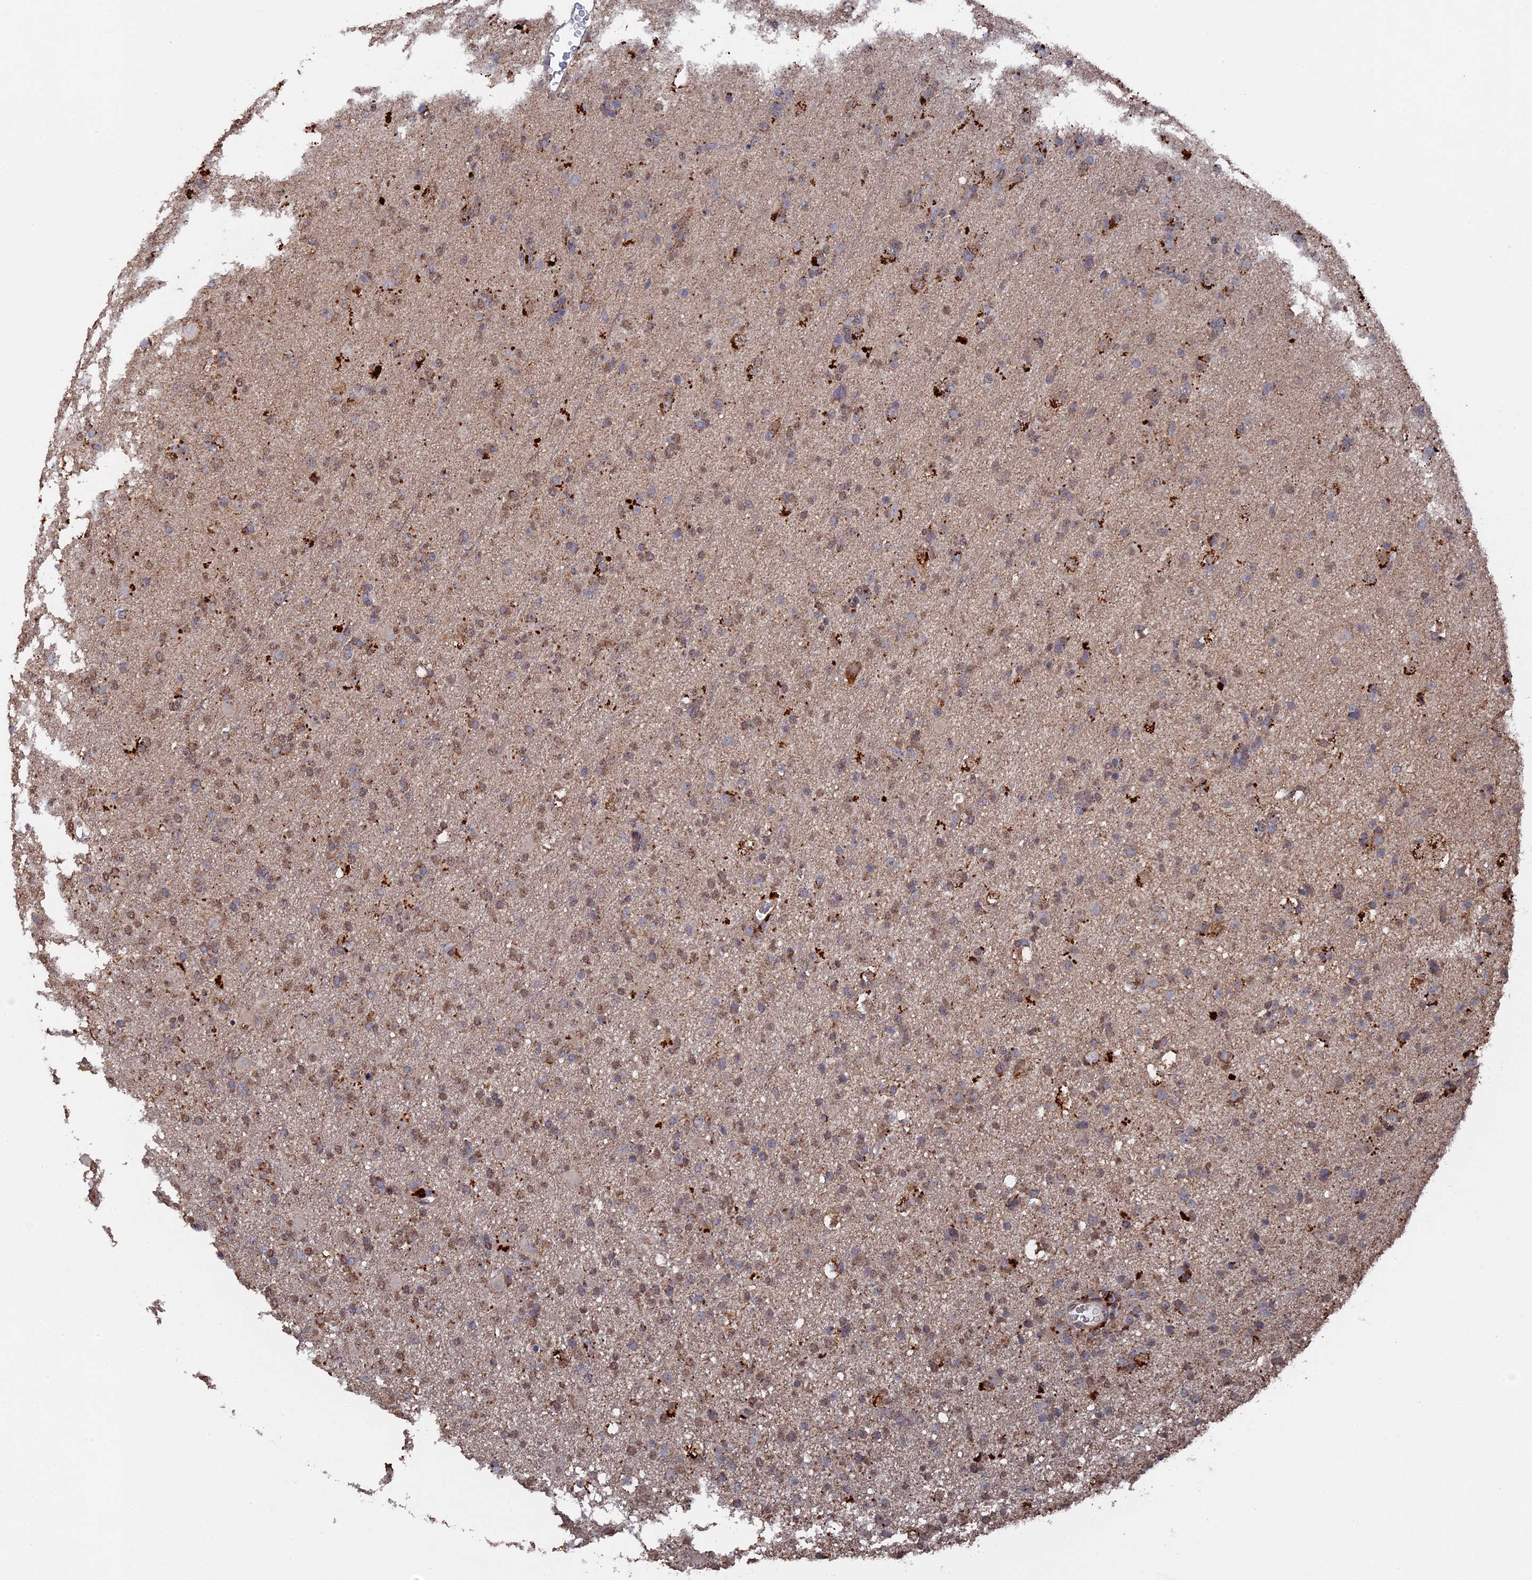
{"staining": {"intensity": "moderate", "quantity": "25%-75%", "location": "cytoplasmic/membranous,nuclear"}, "tissue": "glioma", "cell_type": "Tumor cells", "image_type": "cancer", "snomed": [{"axis": "morphology", "description": "Glioma, malignant, Low grade"}, {"axis": "topography", "description": "Brain"}], "caption": "Protein staining by IHC displays moderate cytoplasmic/membranous and nuclear expression in about 25%-75% of tumor cells in malignant glioma (low-grade).", "gene": "SMG9", "patient": {"sex": "male", "age": 65}}